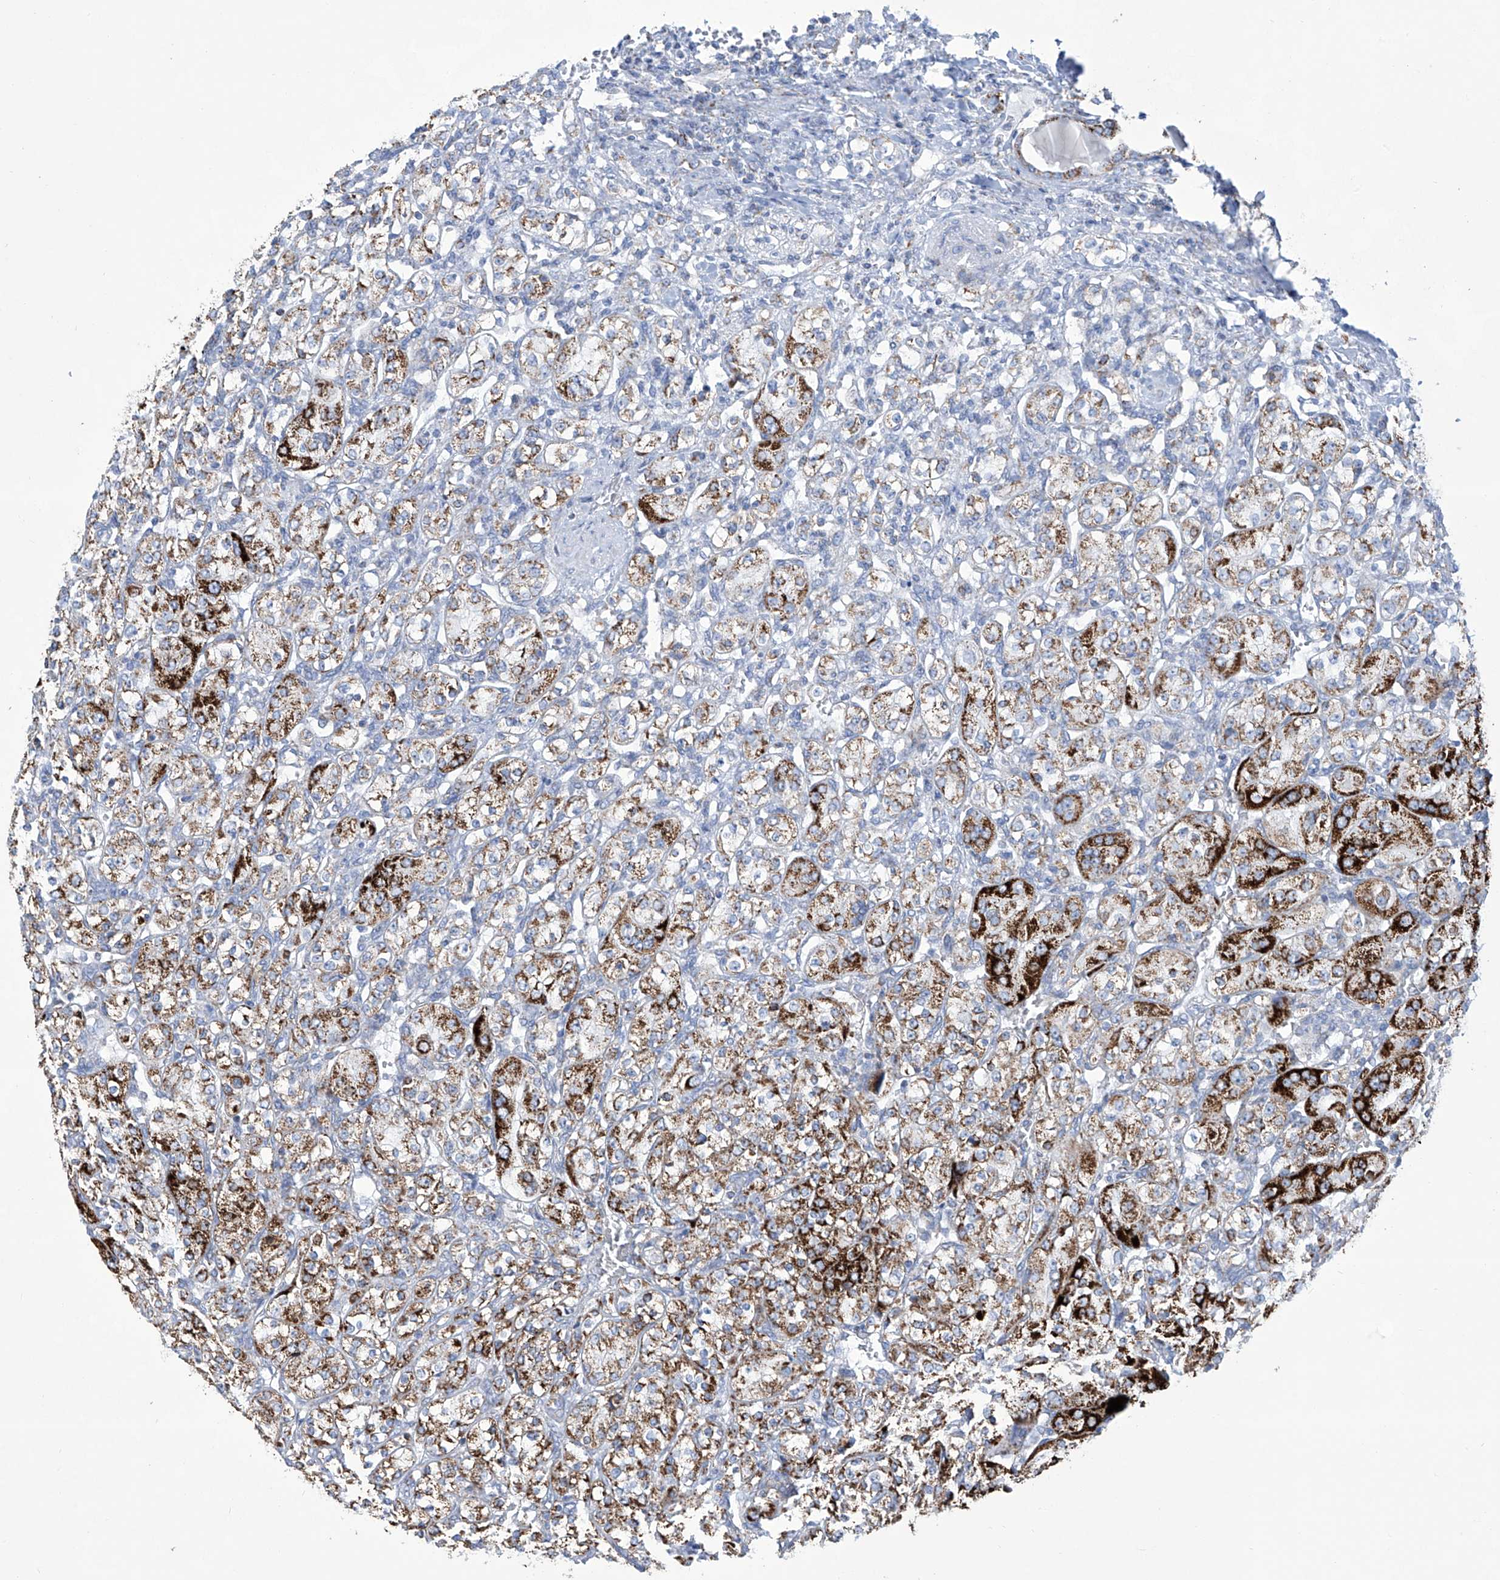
{"staining": {"intensity": "strong", "quantity": "25%-75%", "location": "cytoplasmic/membranous"}, "tissue": "renal cancer", "cell_type": "Tumor cells", "image_type": "cancer", "snomed": [{"axis": "morphology", "description": "Adenocarcinoma, NOS"}, {"axis": "topography", "description": "Kidney"}], "caption": "Protein staining shows strong cytoplasmic/membranous expression in about 25%-75% of tumor cells in renal cancer.", "gene": "ALDH6A1", "patient": {"sex": "male", "age": 77}}